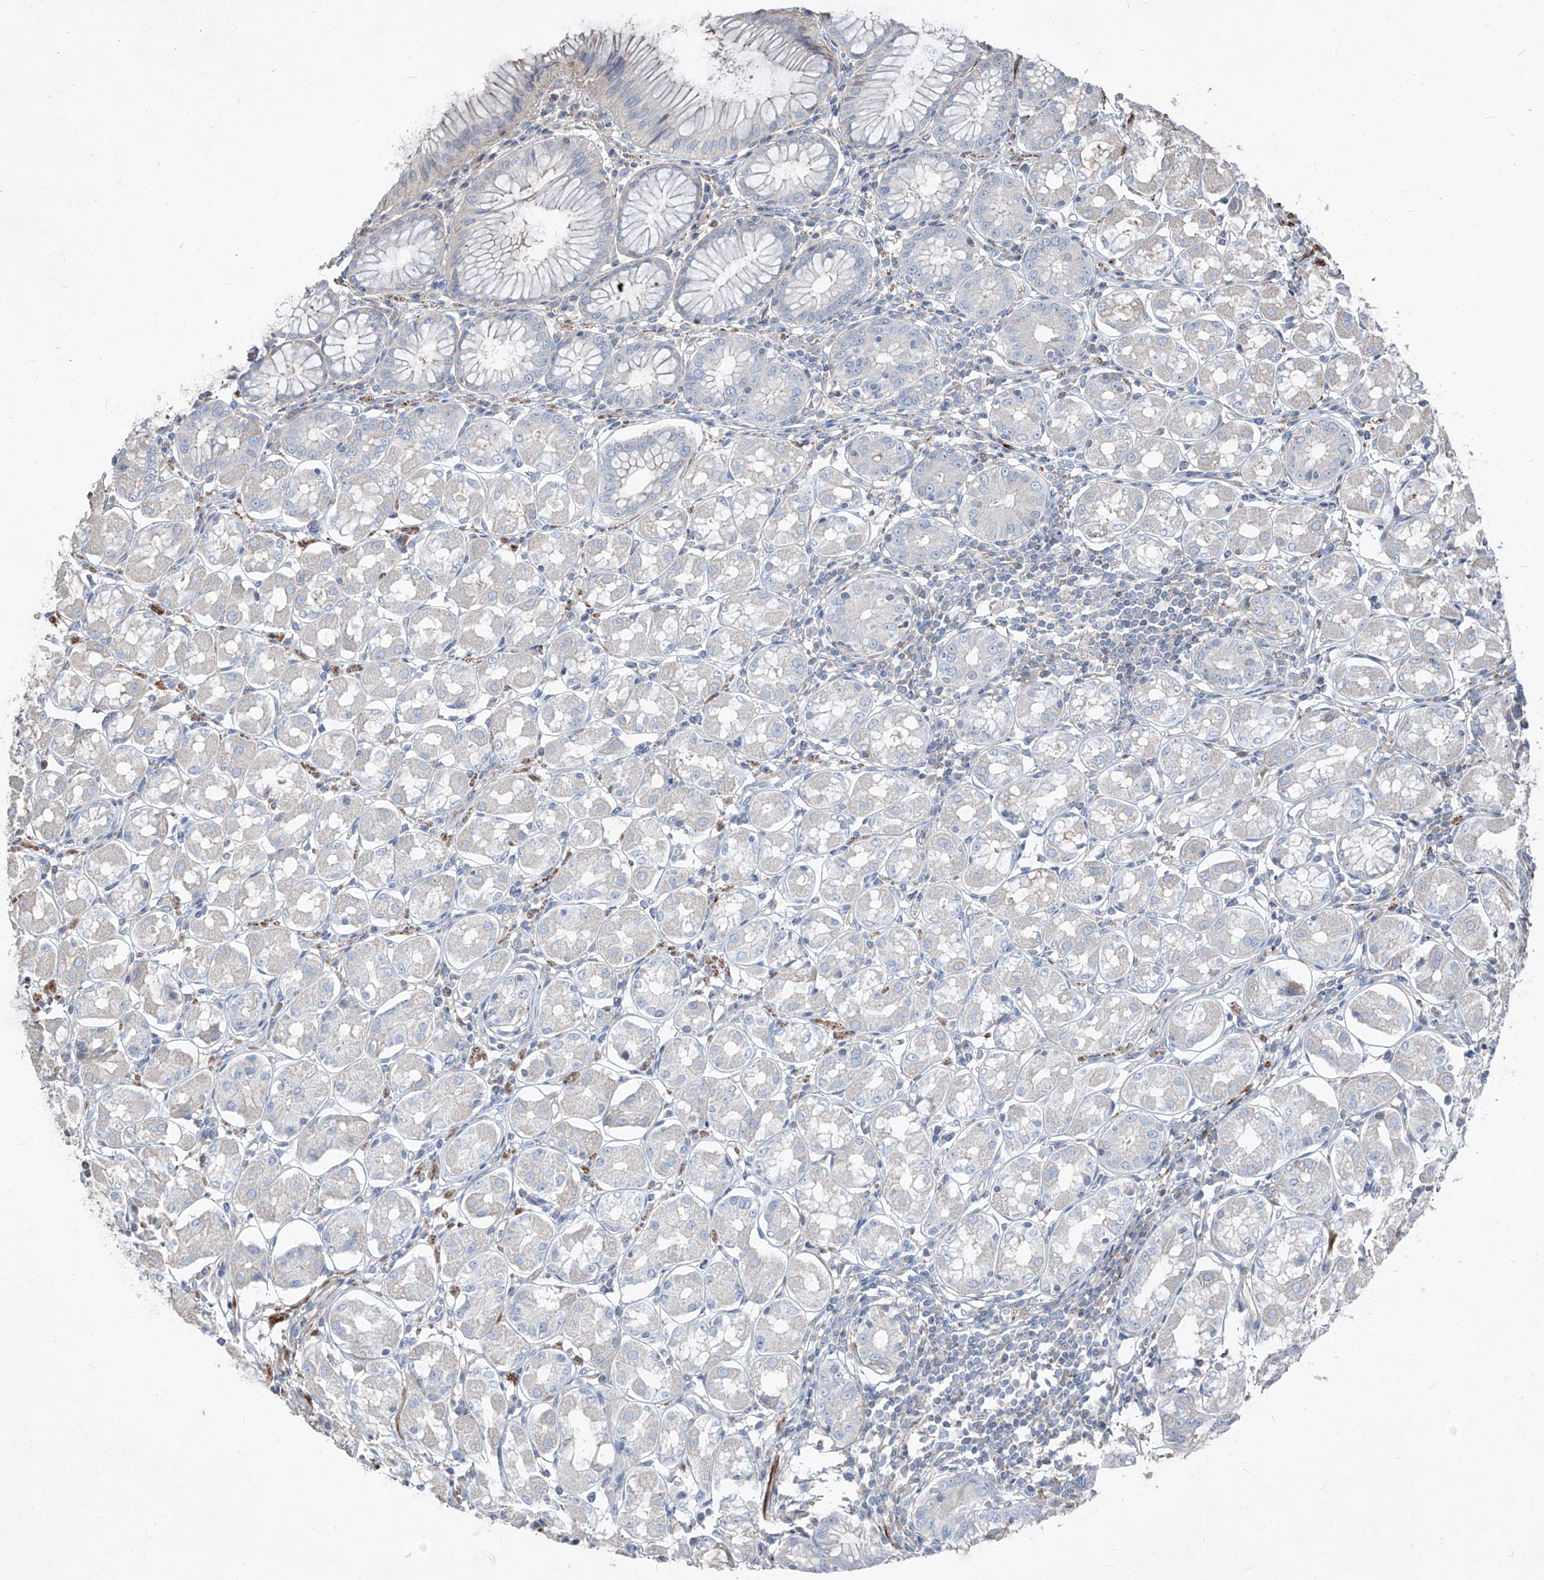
{"staining": {"intensity": "weak", "quantity": "<25%", "location": "cytoplasmic/membranous"}, "tissue": "stomach", "cell_type": "Glandular cells", "image_type": "normal", "snomed": [{"axis": "morphology", "description": "Normal tissue, NOS"}, {"axis": "topography", "description": "Stomach, lower"}], "caption": "High magnification brightfield microscopy of normal stomach stained with DAB (3,3'-diaminobenzidine) (brown) and counterstained with hematoxylin (blue): glandular cells show no significant positivity. (DAB IHC, high magnification).", "gene": "UFD1", "patient": {"sex": "female", "age": 56}}